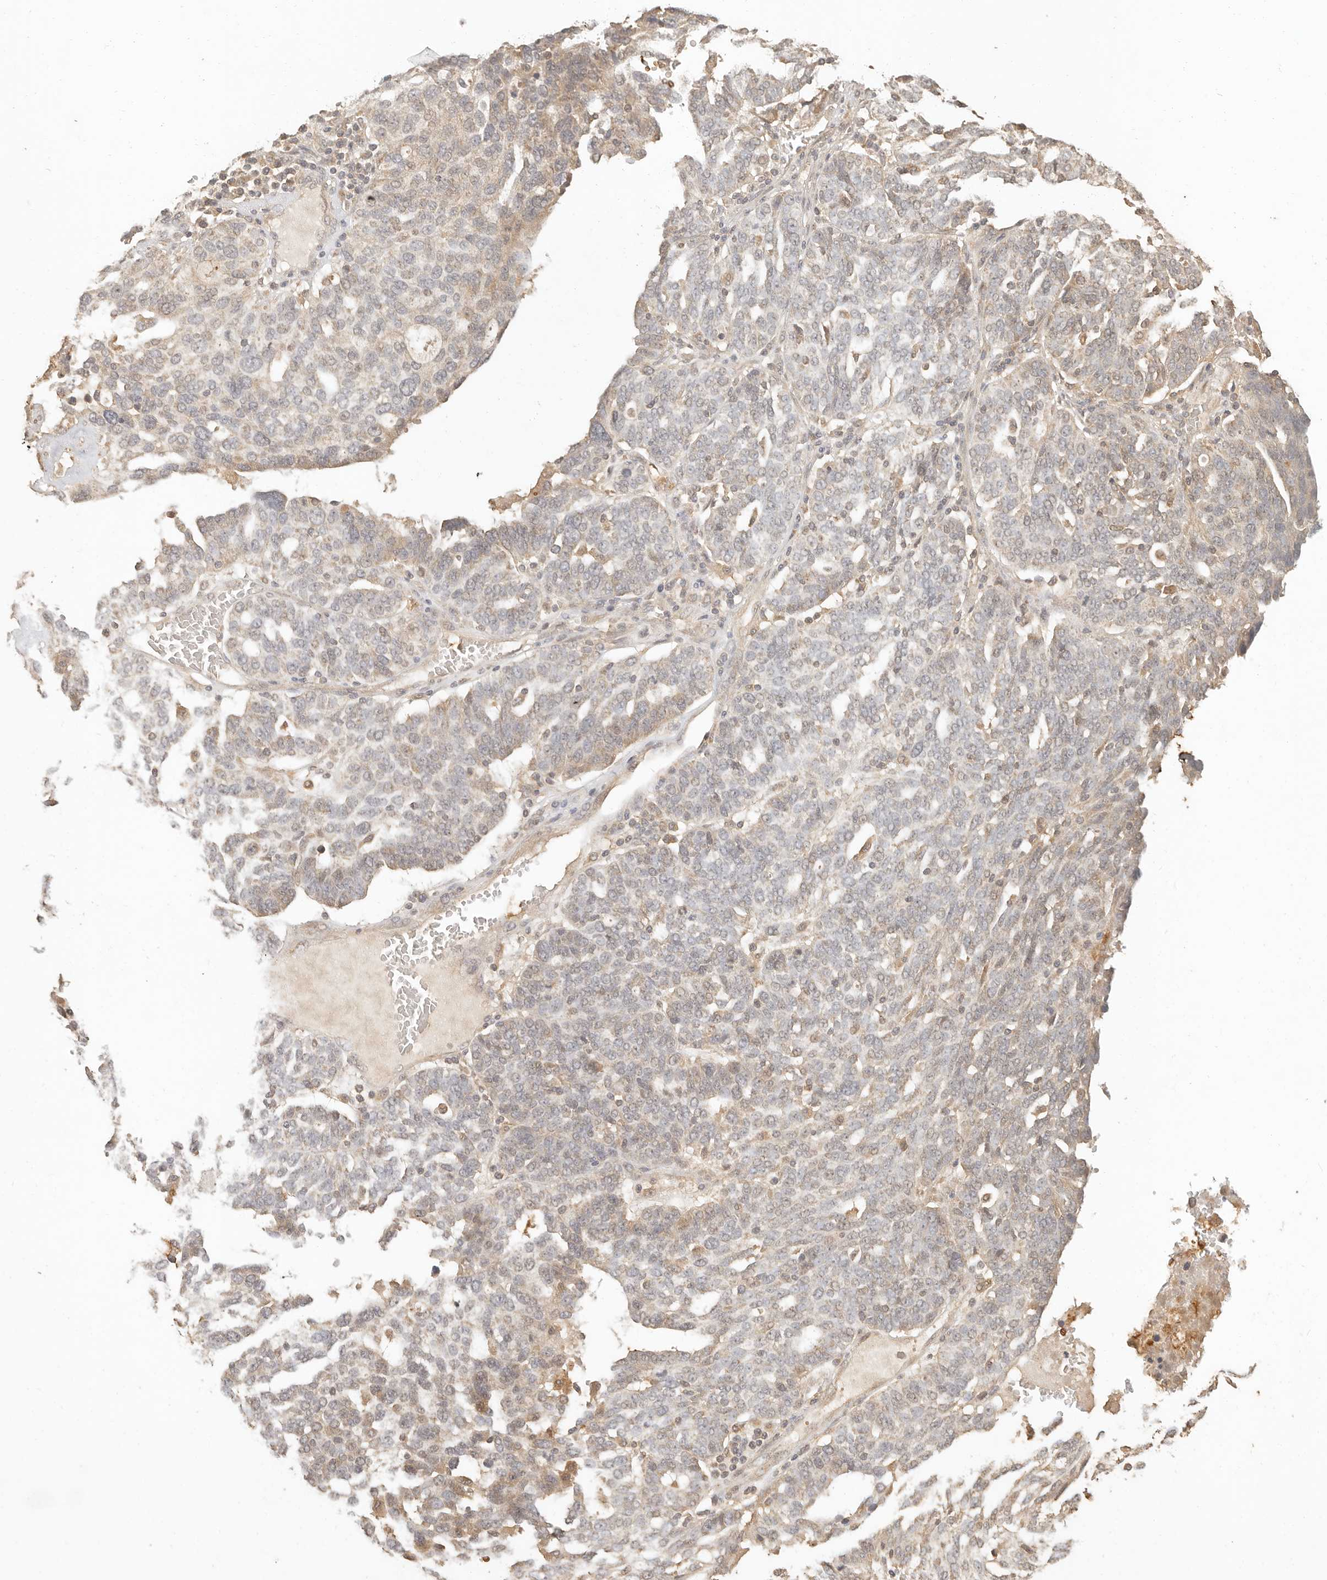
{"staining": {"intensity": "negative", "quantity": "none", "location": "none"}, "tissue": "ovarian cancer", "cell_type": "Tumor cells", "image_type": "cancer", "snomed": [{"axis": "morphology", "description": "Cystadenocarcinoma, serous, NOS"}, {"axis": "topography", "description": "Ovary"}], "caption": "Immunohistochemical staining of human ovarian serous cystadenocarcinoma exhibits no significant positivity in tumor cells.", "gene": "INTS11", "patient": {"sex": "female", "age": 59}}